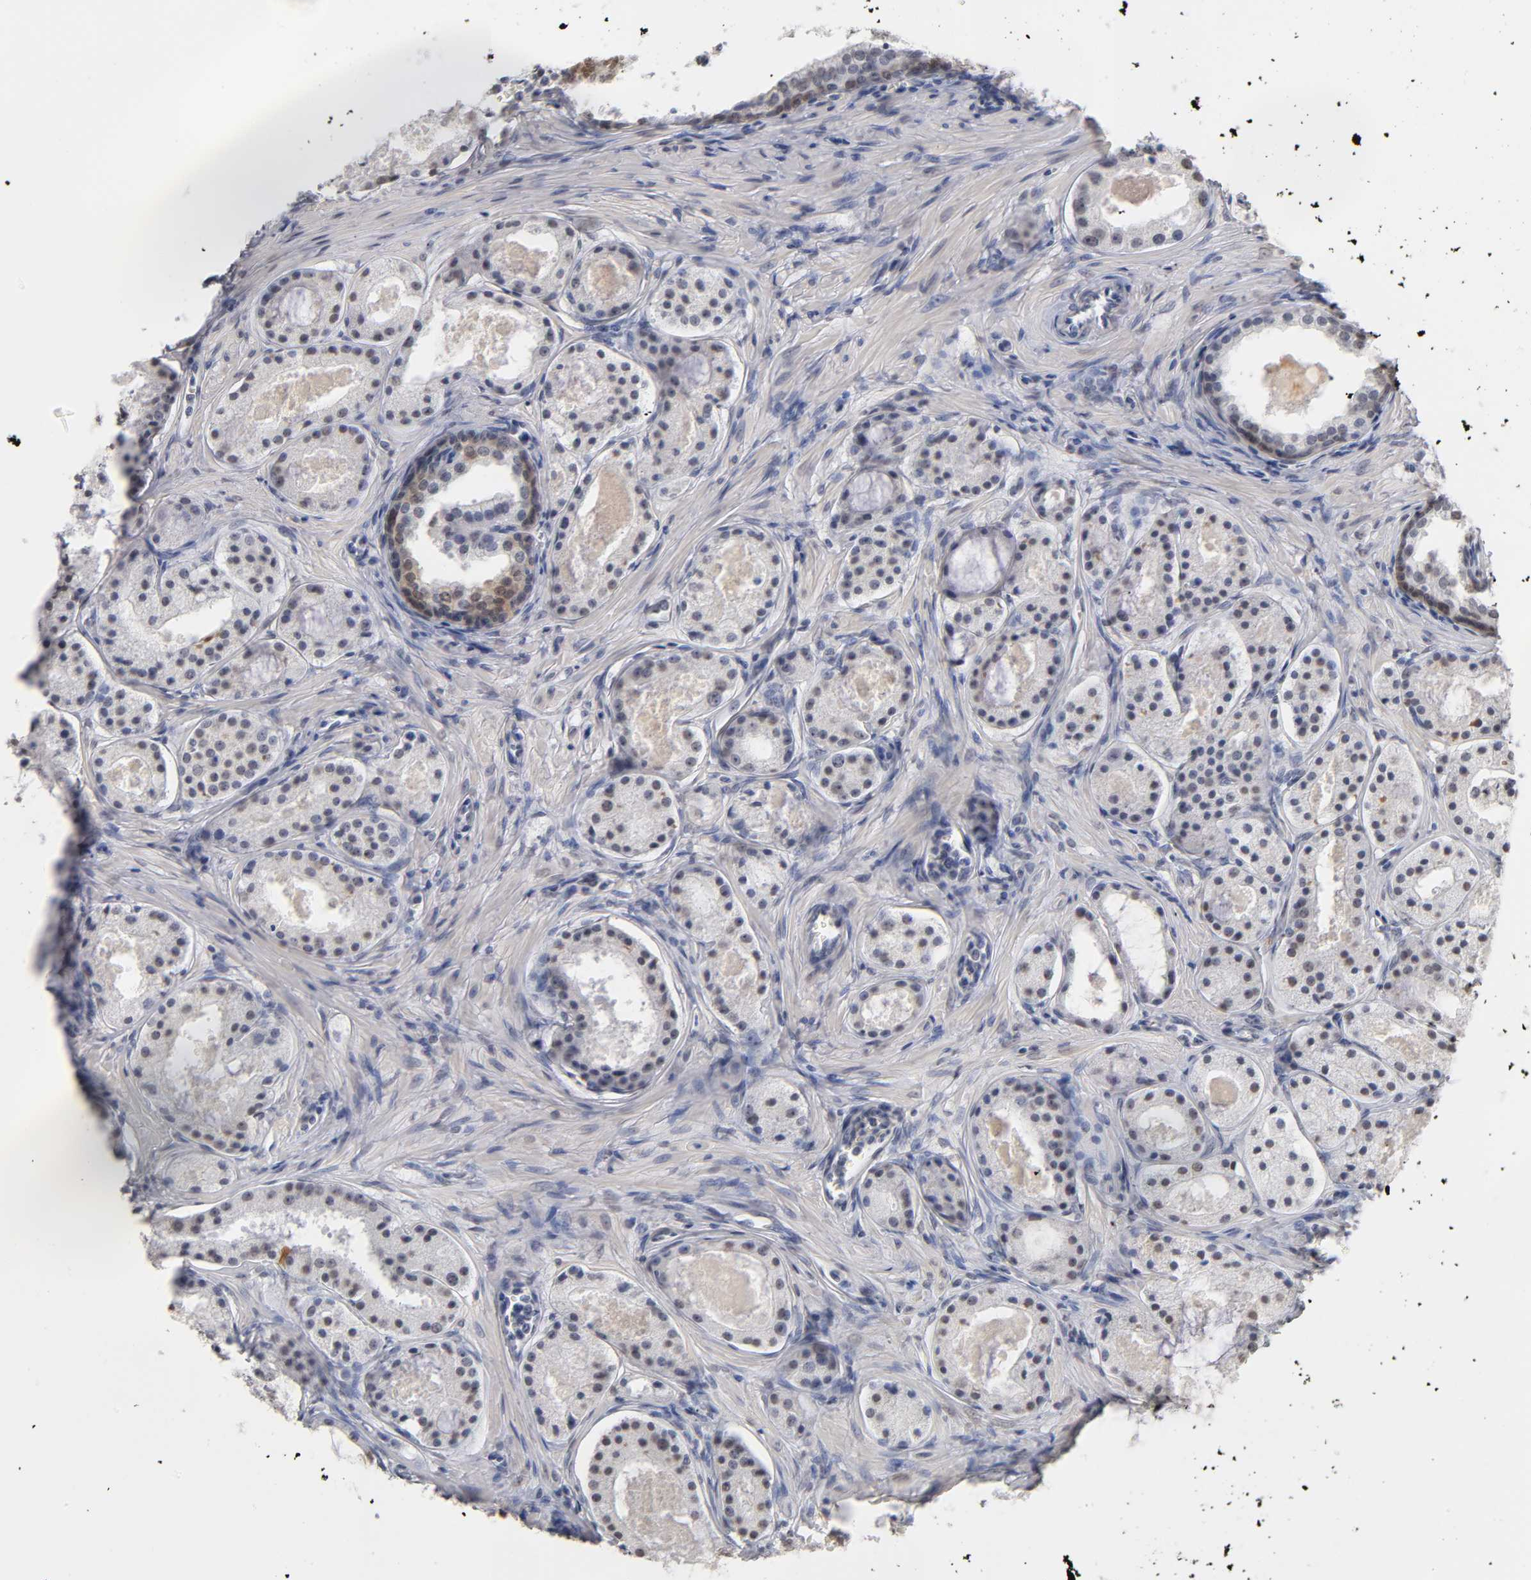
{"staining": {"intensity": "weak", "quantity": "<25%", "location": "nuclear"}, "tissue": "prostate cancer", "cell_type": "Tumor cells", "image_type": "cancer", "snomed": [{"axis": "morphology", "description": "Adenocarcinoma, Low grade"}, {"axis": "topography", "description": "Prostate"}], "caption": "Immunohistochemical staining of human low-grade adenocarcinoma (prostate) demonstrates no significant staining in tumor cells.", "gene": "CRABP2", "patient": {"sex": "male", "age": 57}}